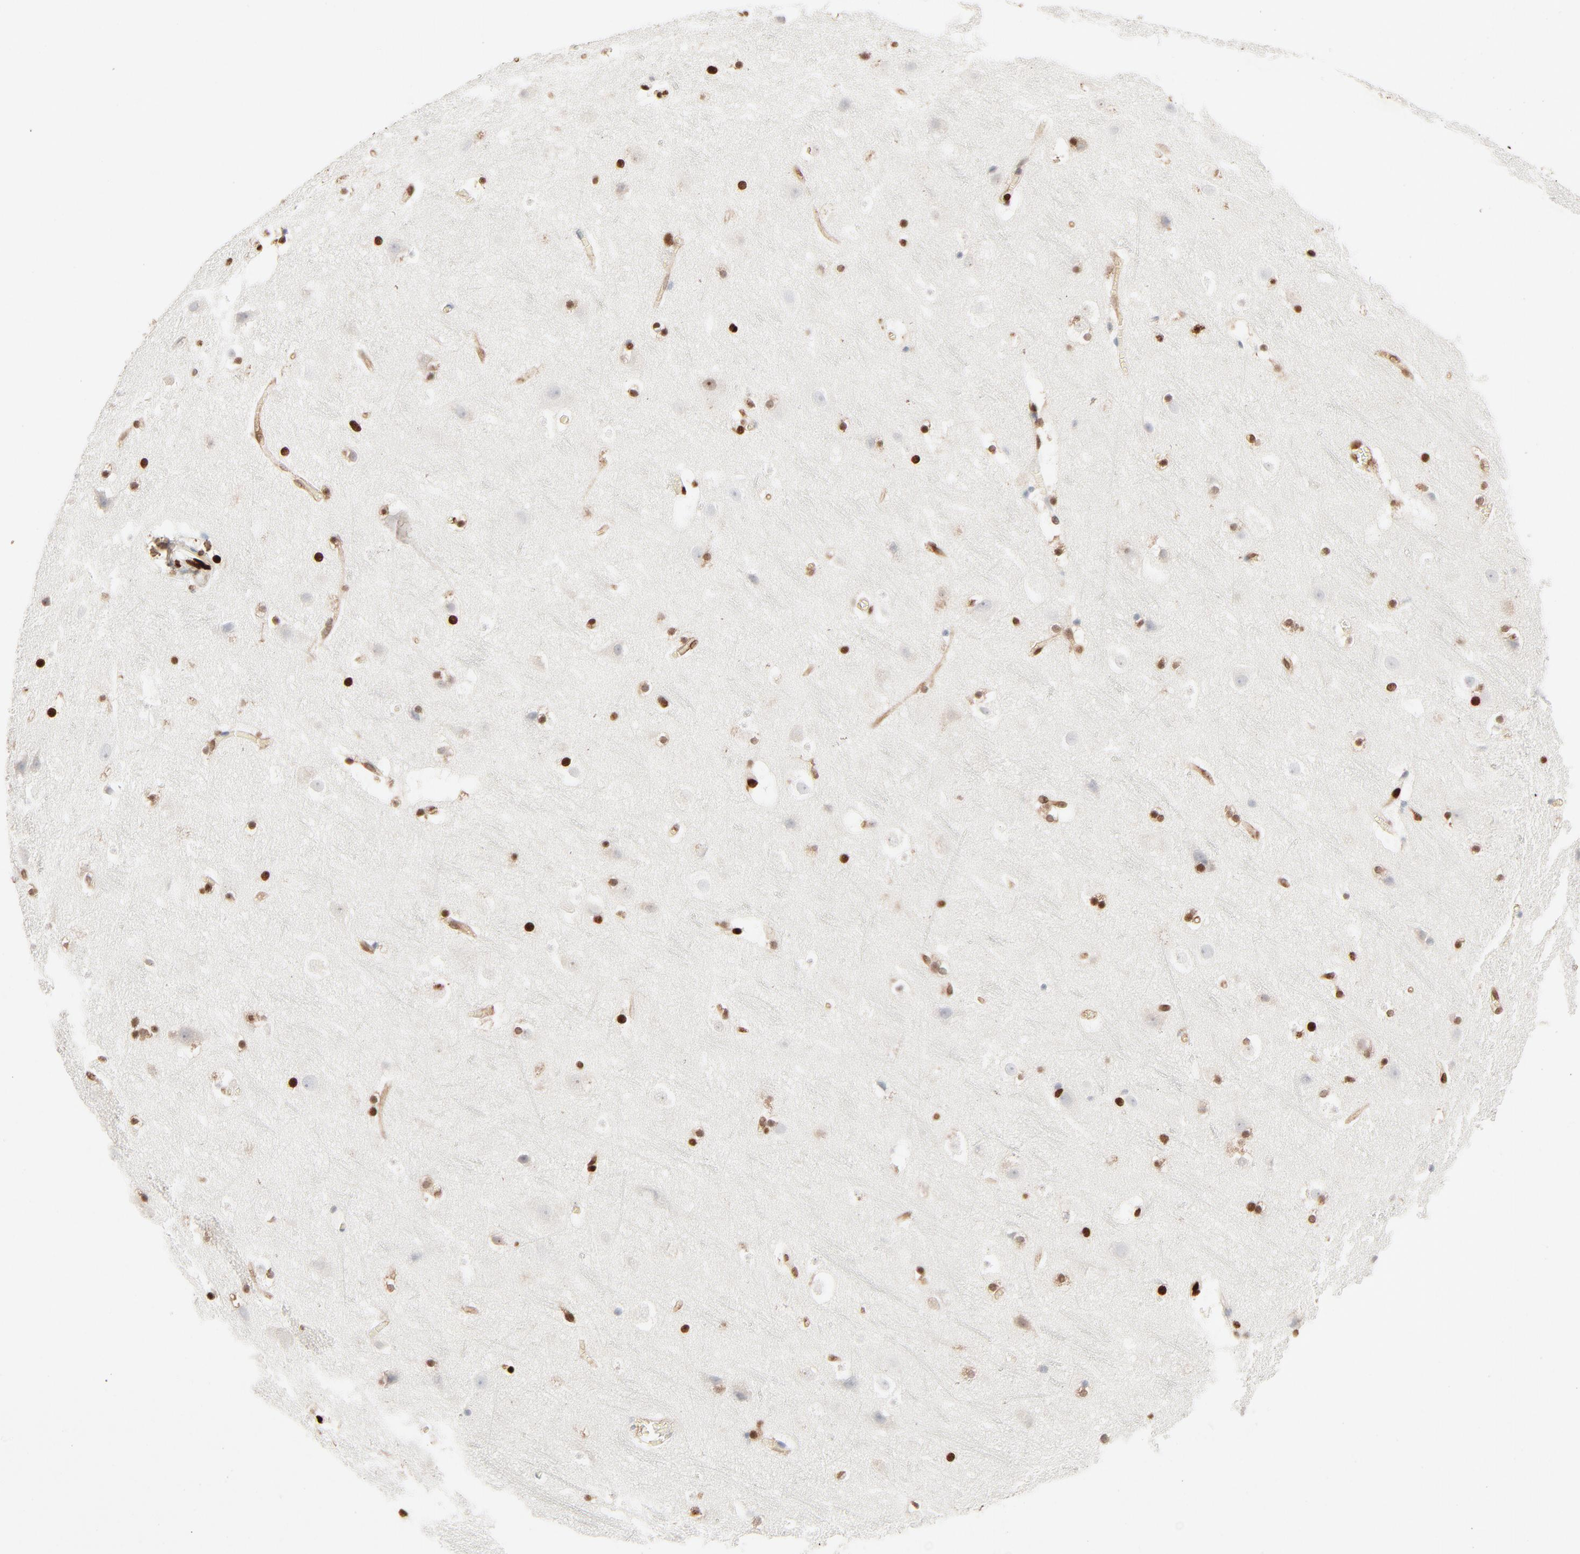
{"staining": {"intensity": "moderate", "quantity": ">75%", "location": "nuclear"}, "tissue": "cerebral cortex", "cell_type": "Endothelial cells", "image_type": "normal", "snomed": [{"axis": "morphology", "description": "Normal tissue, NOS"}, {"axis": "topography", "description": "Cerebral cortex"}], "caption": "Human cerebral cortex stained for a protein (brown) shows moderate nuclear positive expression in about >75% of endothelial cells.", "gene": "HMGB1", "patient": {"sex": "male", "age": 45}}